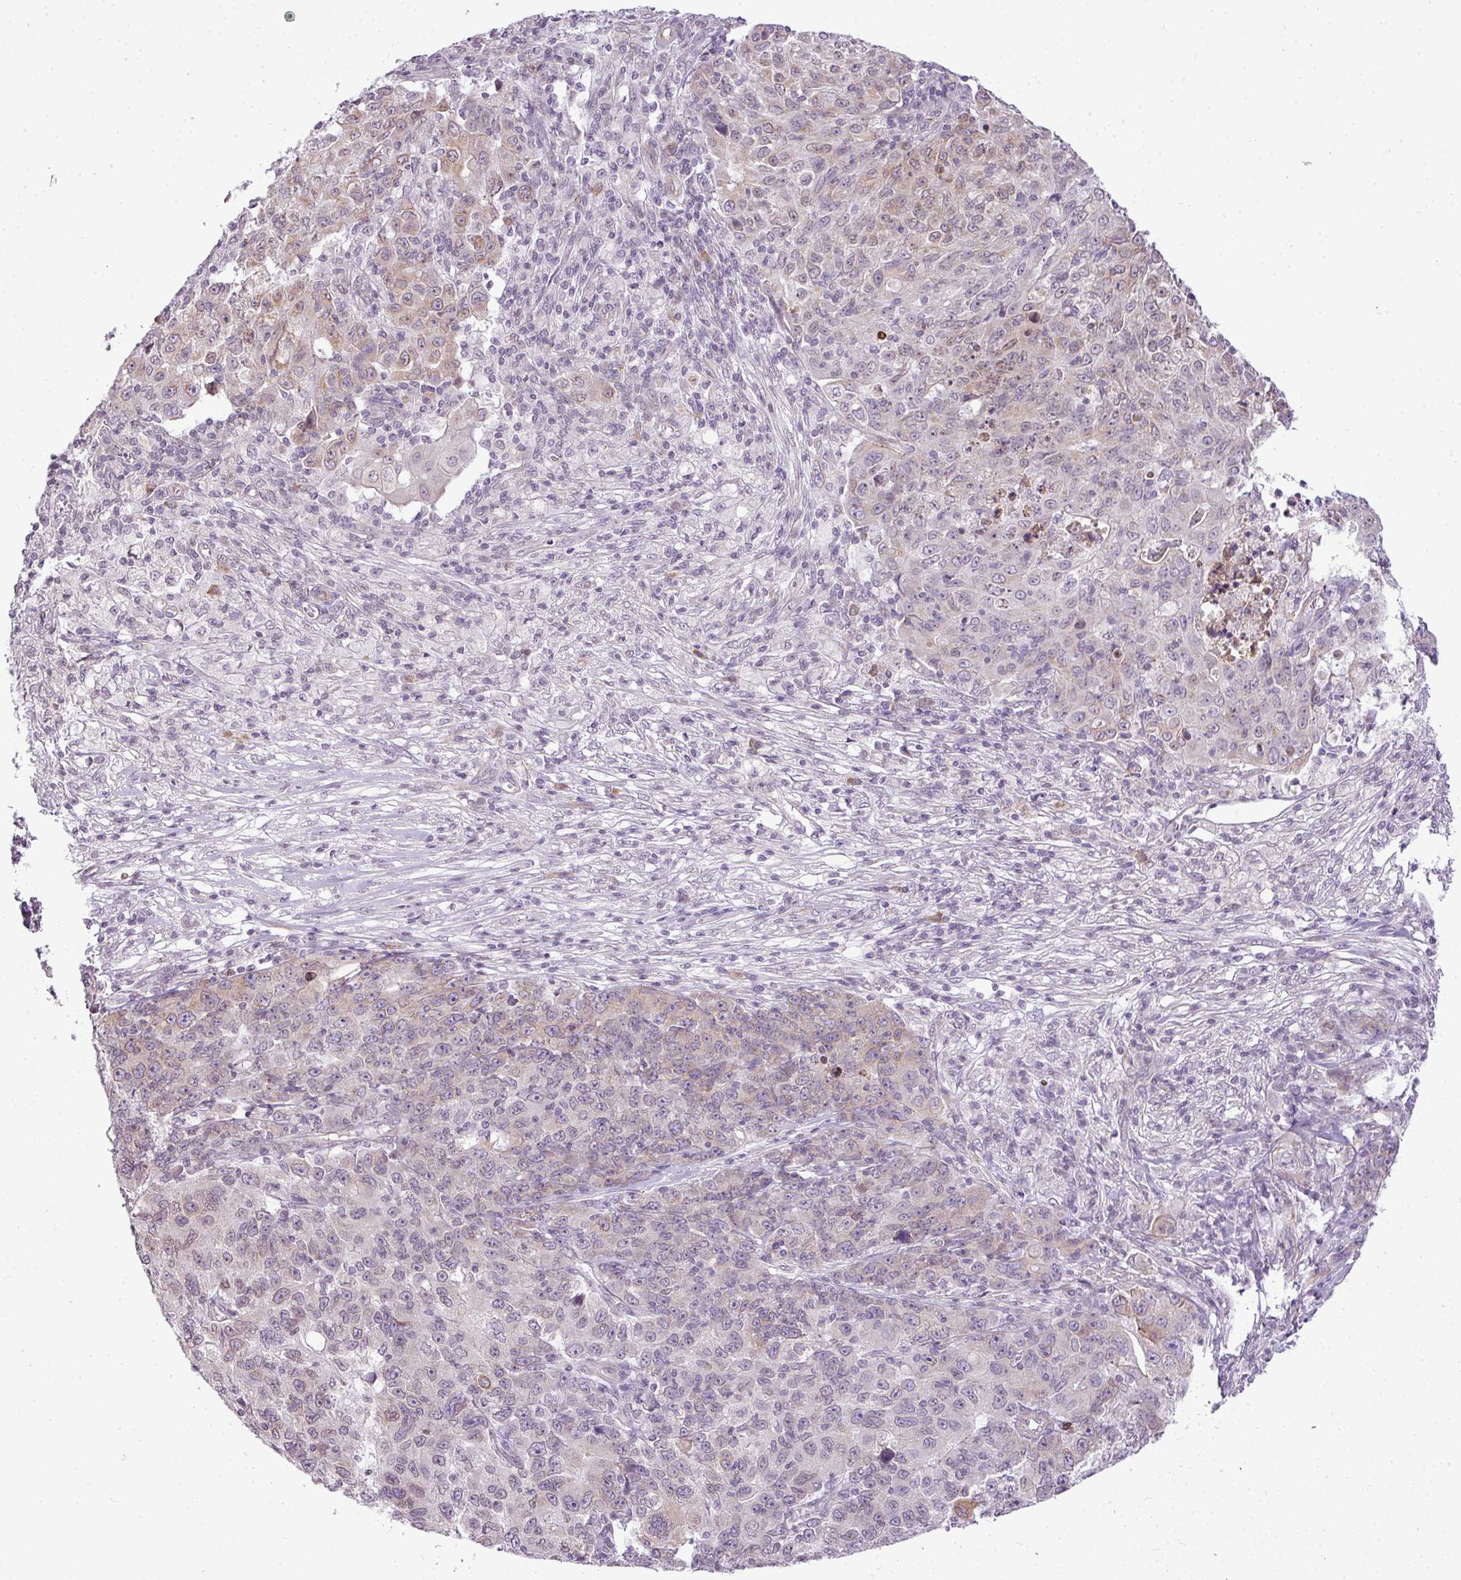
{"staining": {"intensity": "weak", "quantity": "<25%", "location": "nuclear"}, "tissue": "ovarian cancer", "cell_type": "Tumor cells", "image_type": "cancer", "snomed": [{"axis": "morphology", "description": "Carcinoma, endometroid"}, {"axis": "topography", "description": "Ovary"}], "caption": "Tumor cells show no significant protein expression in ovarian endometroid carcinoma.", "gene": "COX18", "patient": {"sex": "female", "age": 42}}